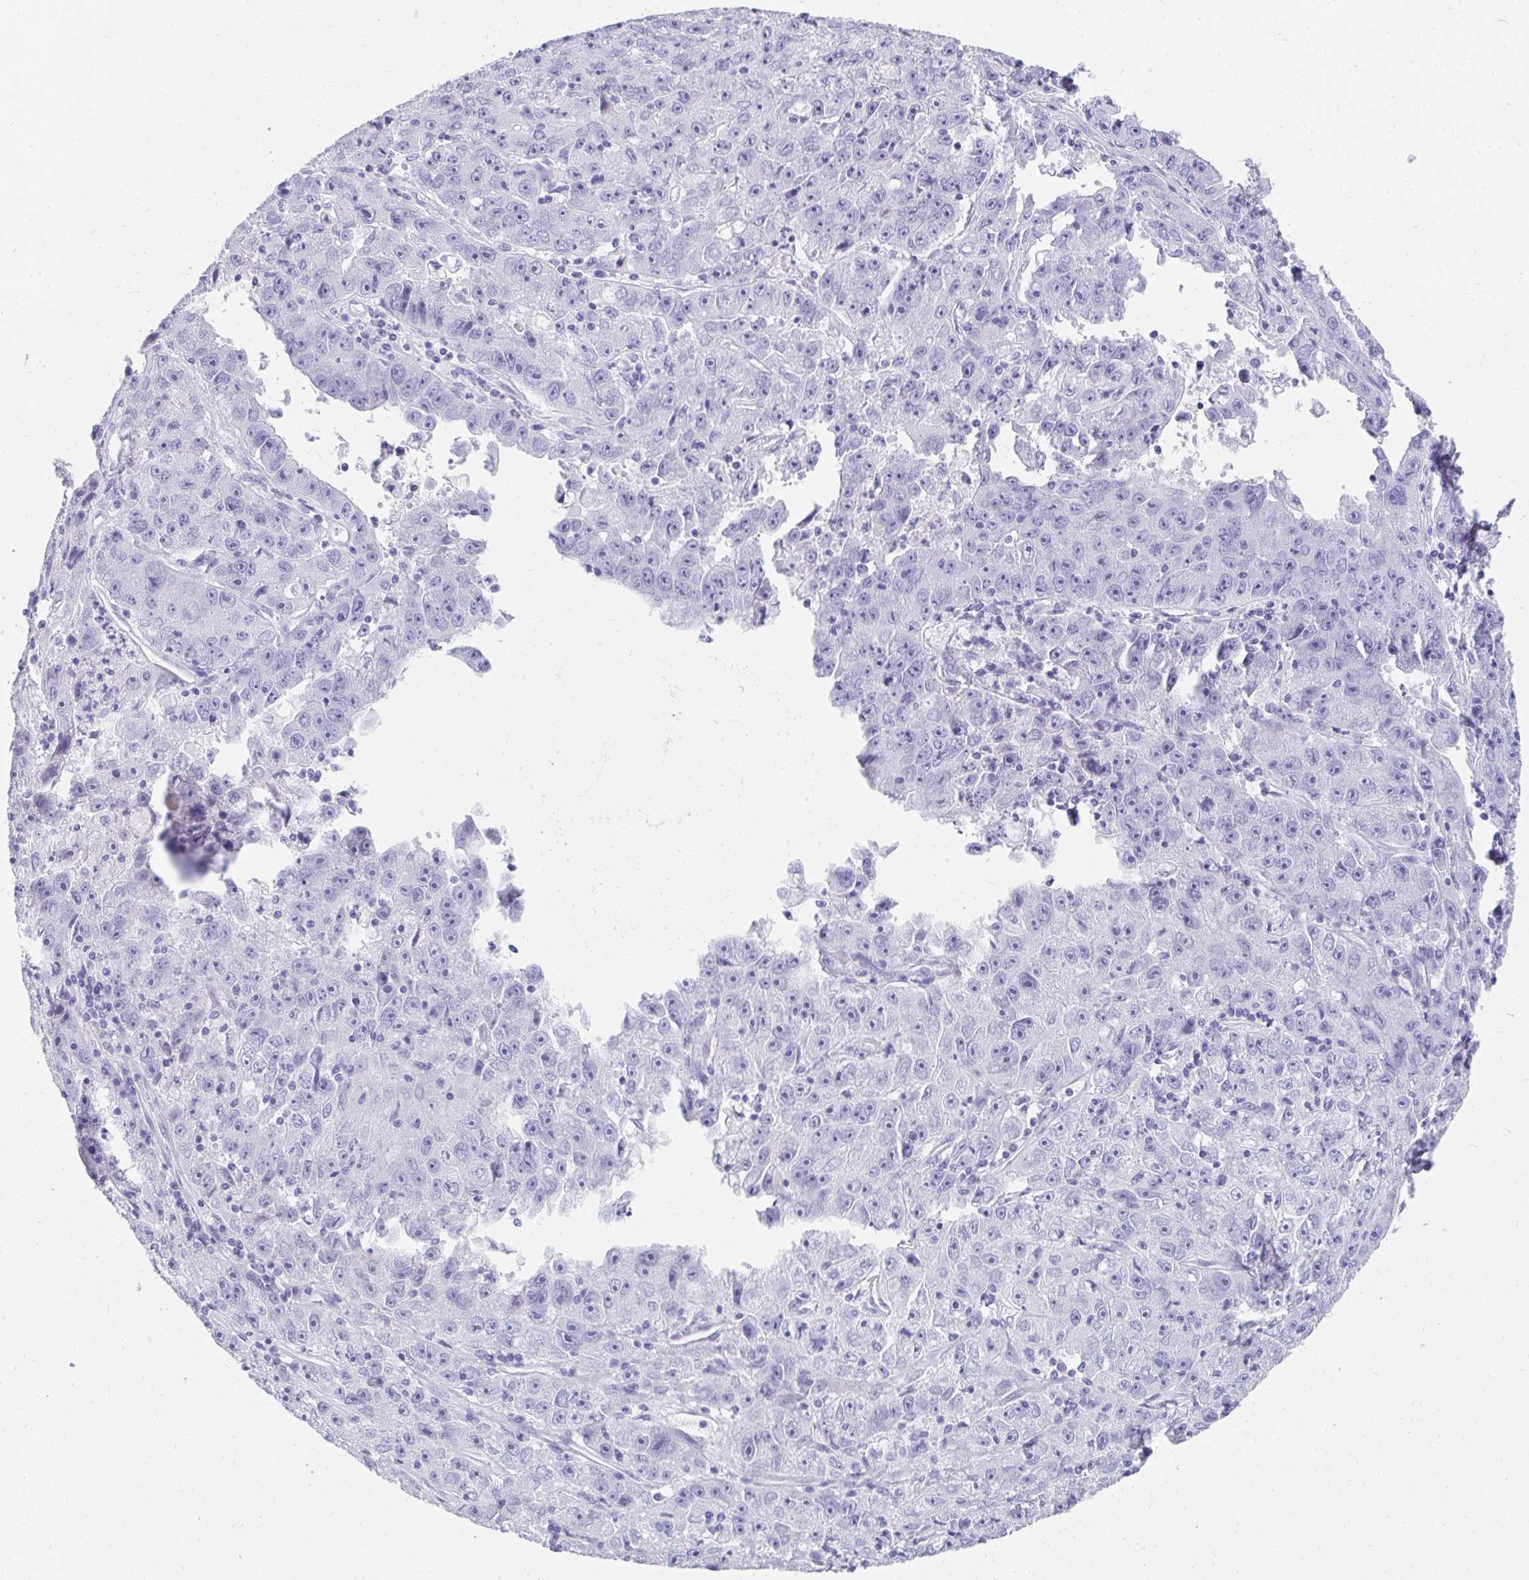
{"staining": {"intensity": "negative", "quantity": "none", "location": "none"}, "tissue": "lung cancer", "cell_type": "Tumor cells", "image_type": "cancer", "snomed": [{"axis": "morphology", "description": "Normal morphology"}, {"axis": "morphology", "description": "Adenocarcinoma, NOS"}, {"axis": "topography", "description": "Lymph node"}, {"axis": "topography", "description": "Lung"}], "caption": "Micrograph shows no significant protein expression in tumor cells of lung cancer (adenocarcinoma).", "gene": "TNNT1", "patient": {"sex": "female", "age": 57}}